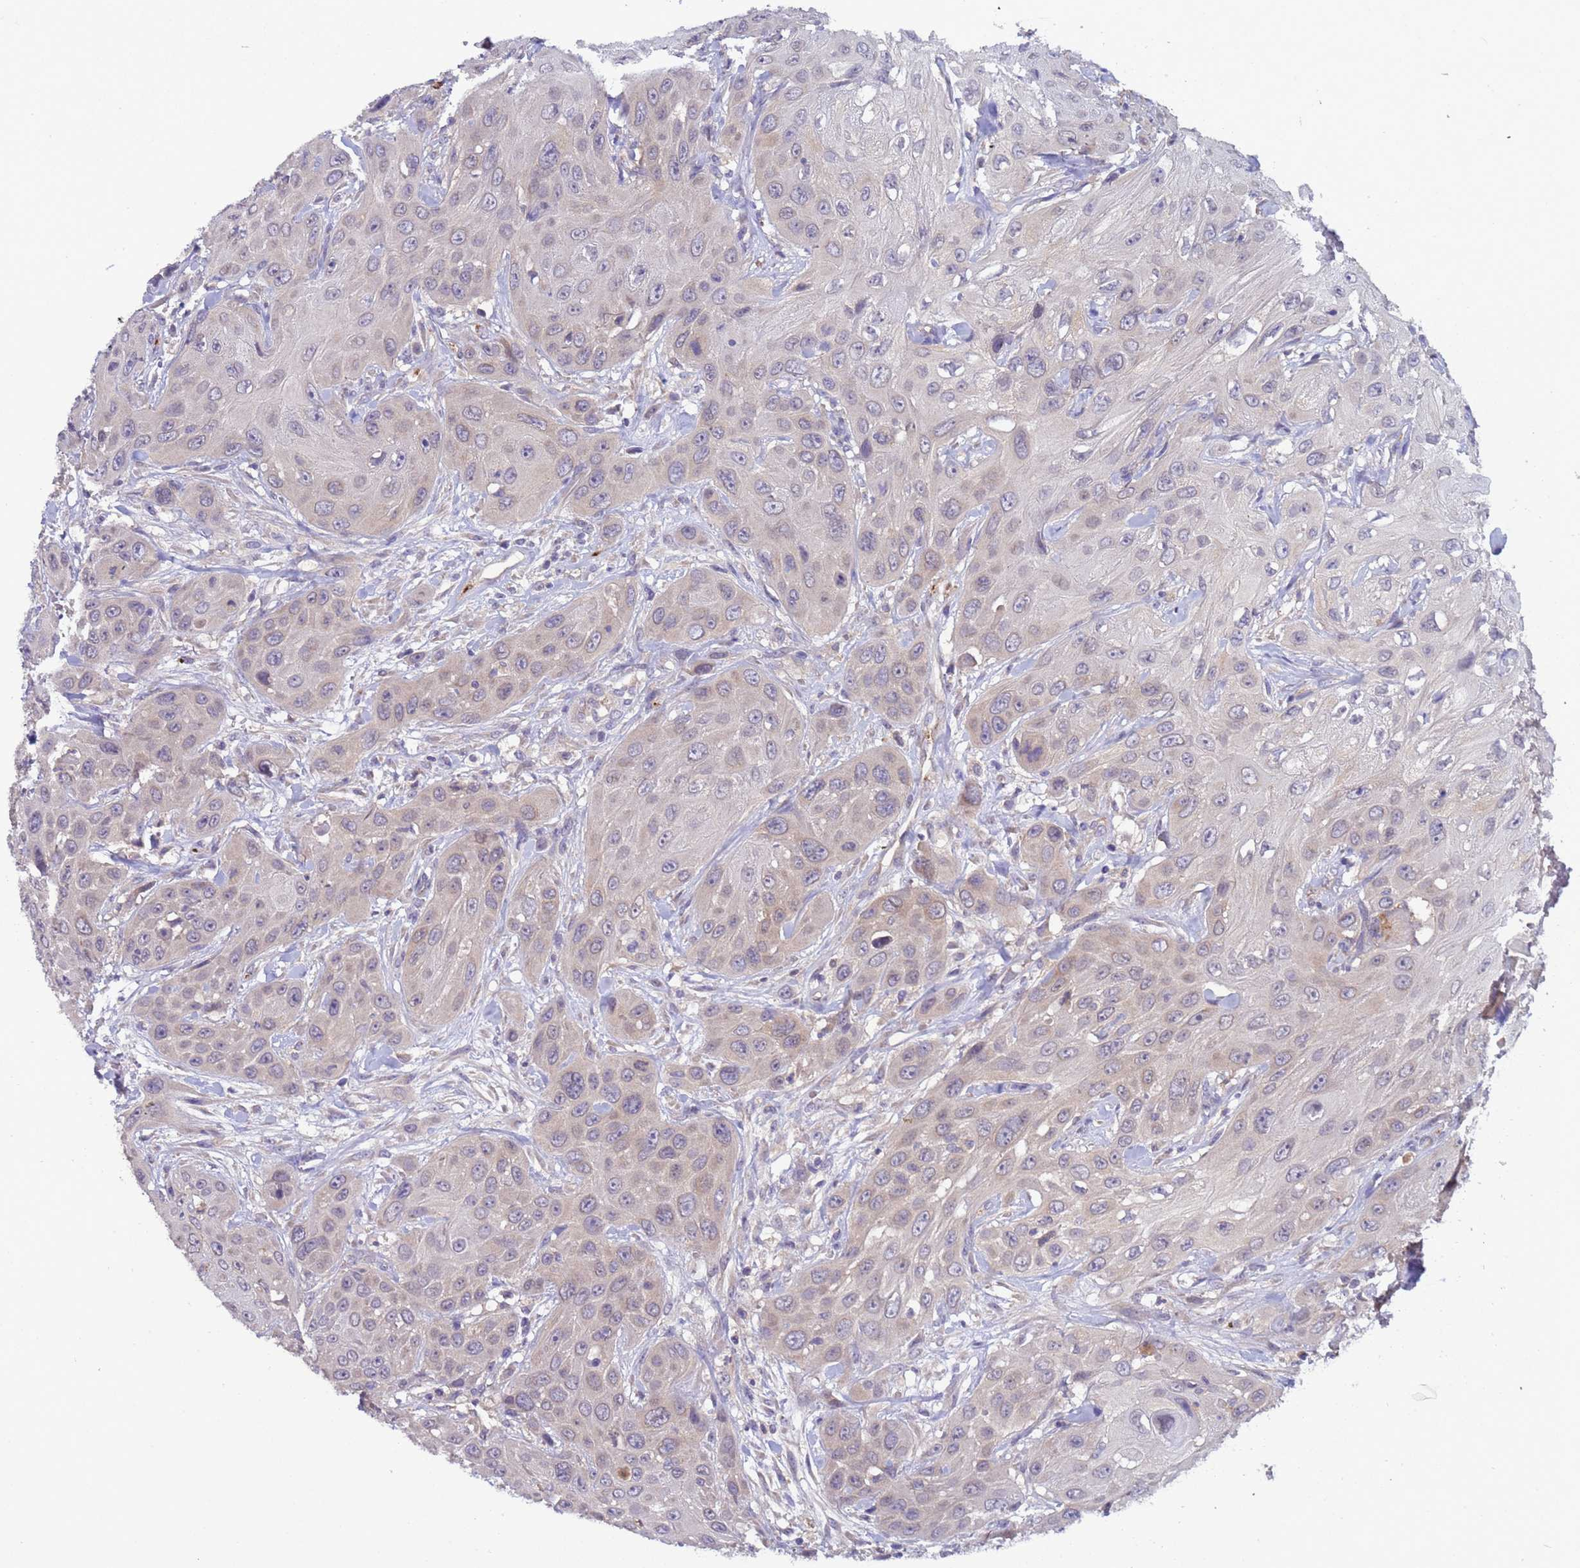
{"staining": {"intensity": "negative", "quantity": "none", "location": "none"}, "tissue": "head and neck cancer", "cell_type": "Tumor cells", "image_type": "cancer", "snomed": [{"axis": "morphology", "description": "Squamous cell carcinoma, NOS"}, {"axis": "topography", "description": "Head-Neck"}], "caption": "High magnification brightfield microscopy of head and neck cancer stained with DAB (3,3'-diaminobenzidine) (brown) and counterstained with hematoxylin (blue): tumor cells show no significant expression.", "gene": "ZNF248", "patient": {"sex": "male", "age": 81}}